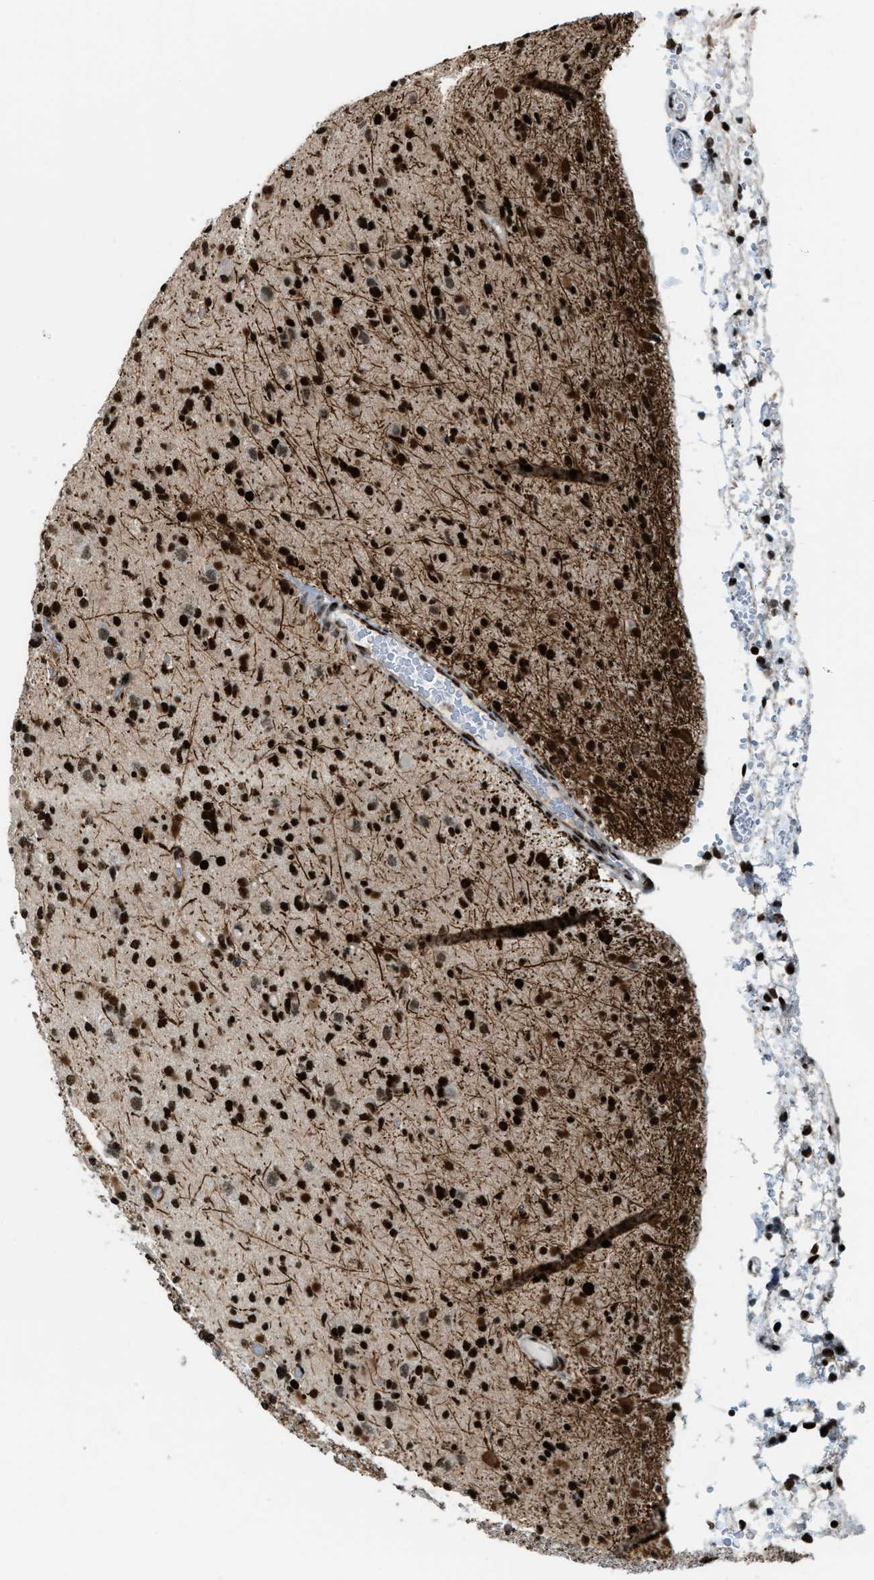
{"staining": {"intensity": "strong", "quantity": ">75%", "location": "nuclear"}, "tissue": "glioma", "cell_type": "Tumor cells", "image_type": "cancer", "snomed": [{"axis": "morphology", "description": "Glioma, malignant, Low grade"}, {"axis": "topography", "description": "Brain"}], "caption": "Protein staining of low-grade glioma (malignant) tissue demonstrates strong nuclear expression in approximately >75% of tumor cells.", "gene": "NUMA1", "patient": {"sex": "female", "age": 22}}